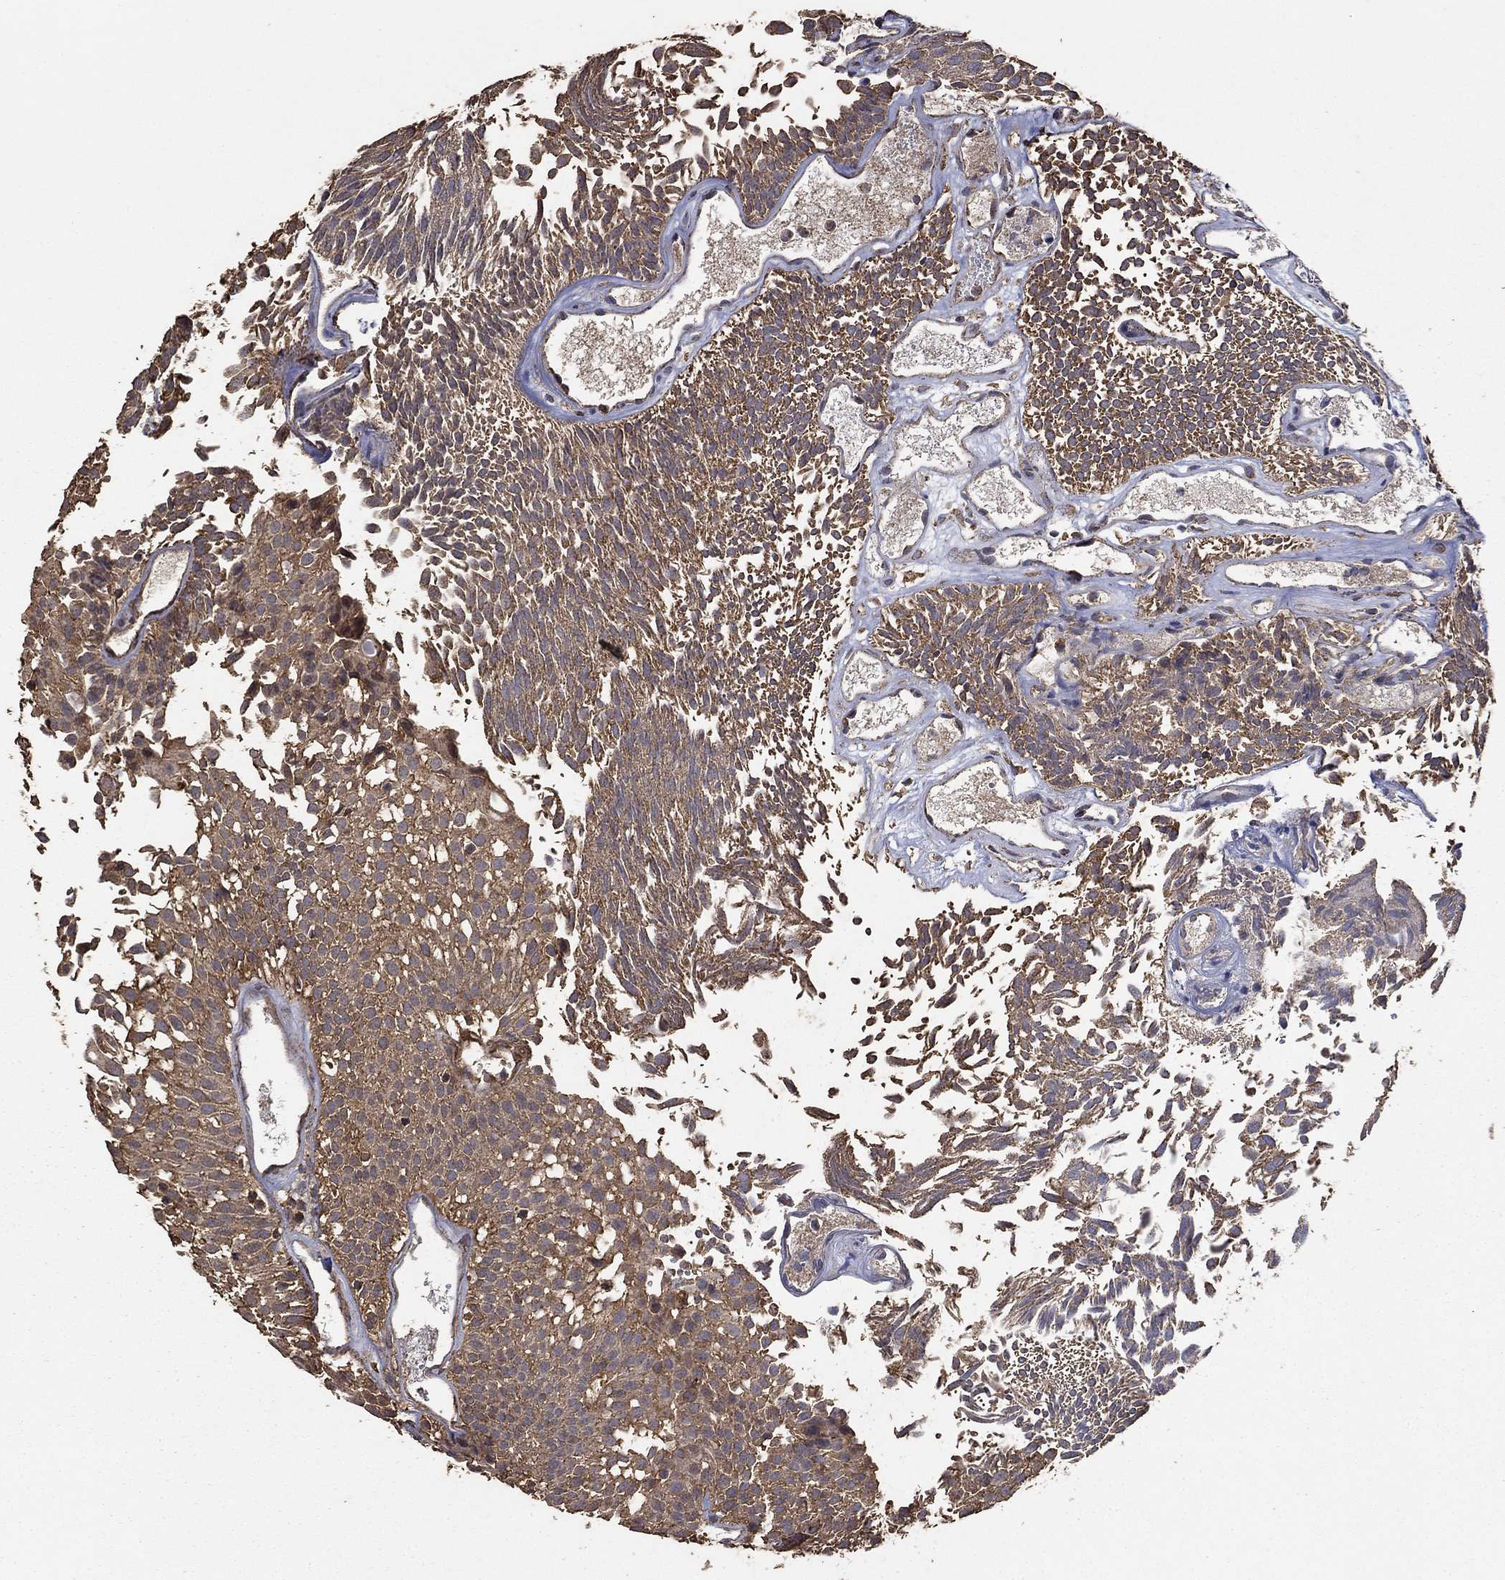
{"staining": {"intensity": "moderate", "quantity": "25%-75%", "location": "cytoplasmic/membranous"}, "tissue": "urothelial cancer", "cell_type": "Tumor cells", "image_type": "cancer", "snomed": [{"axis": "morphology", "description": "Urothelial carcinoma, Low grade"}, {"axis": "topography", "description": "Urinary bladder"}], "caption": "Low-grade urothelial carcinoma stained for a protein reveals moderate cytoplasmic/membranous positivity in tumor cells. (IHC, brightfield microscopy, high magnification).", "gene": "IFRD1", "patient": {"sex": "male", "age": 52}}